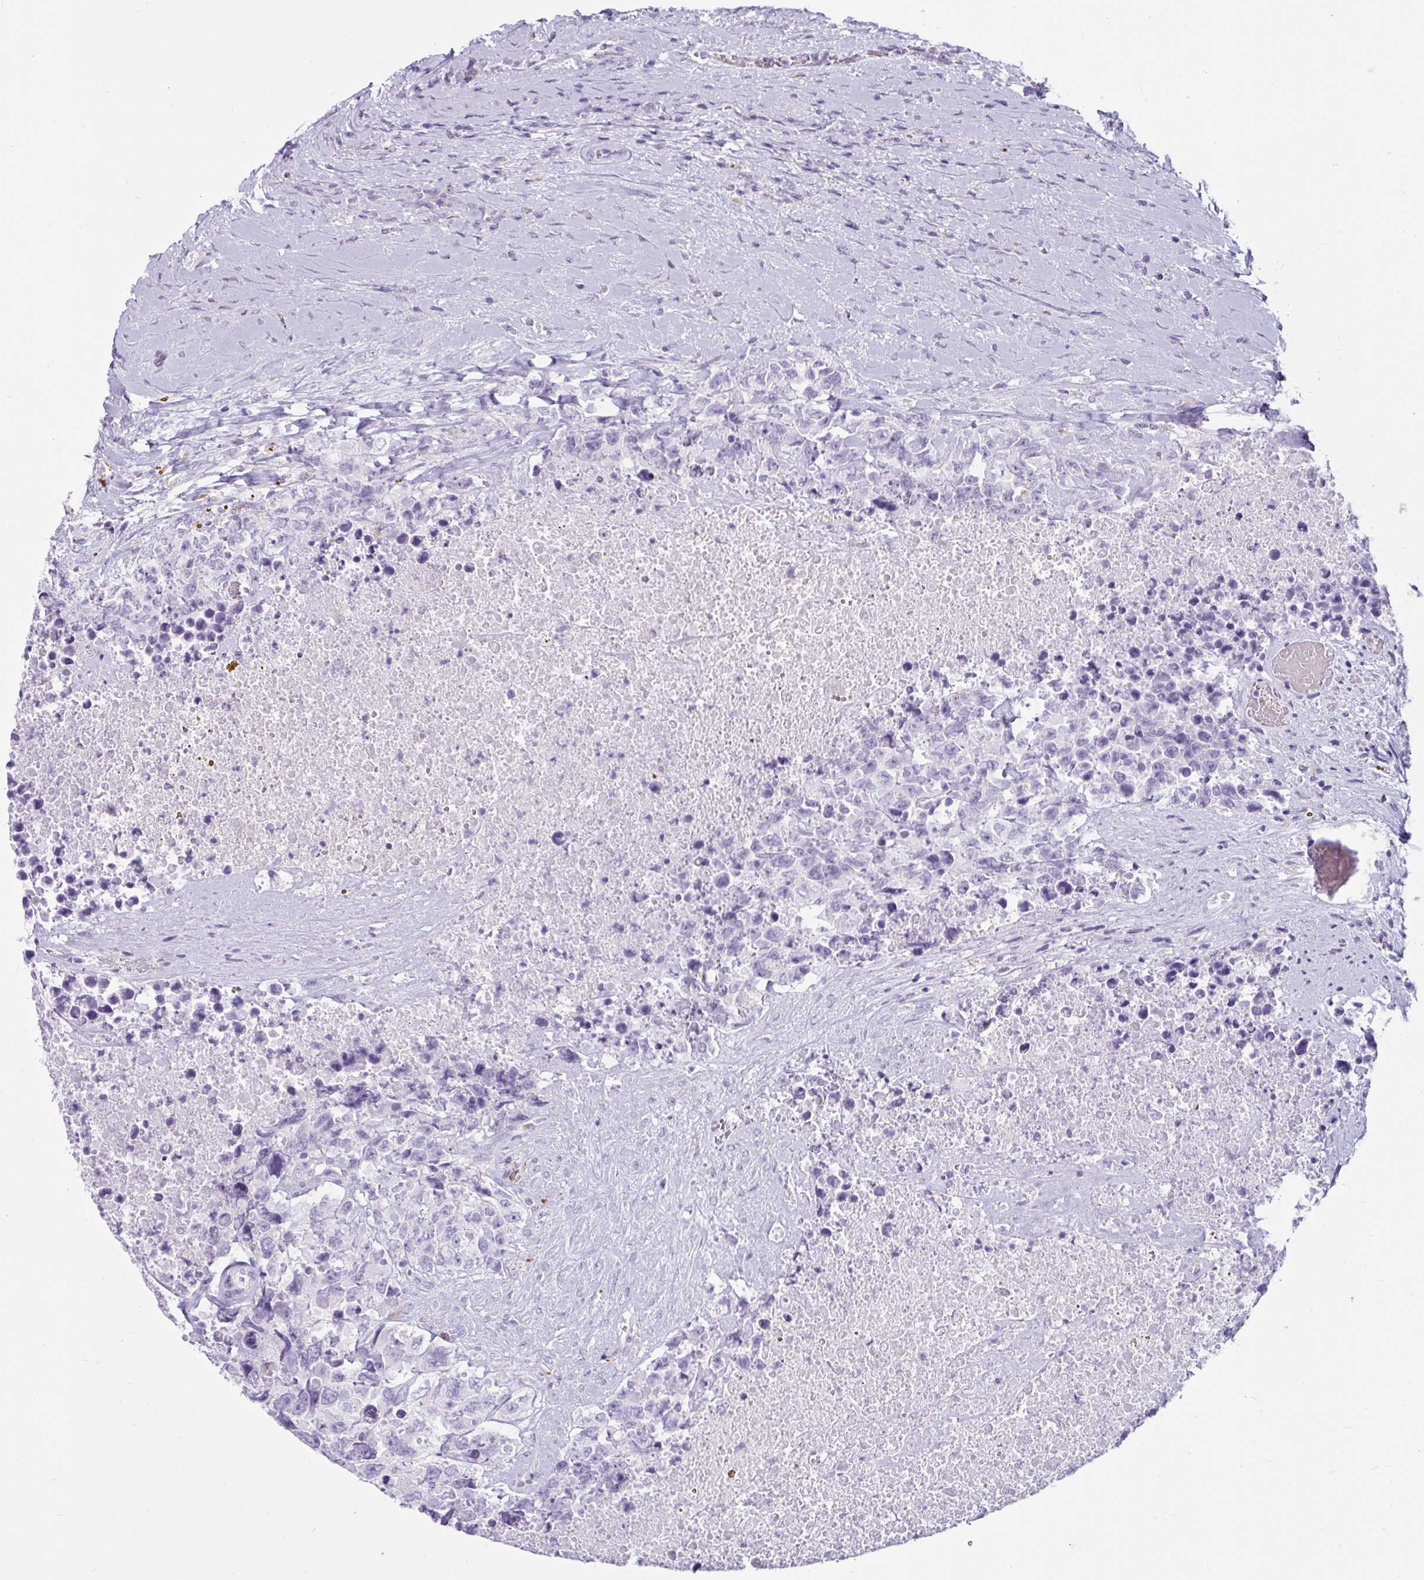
{"staining": {"intensity": "negative", "quantity": "none", "location": "none"}, "tissue": "testis cancer", "cell_type": "Tumor cells", "image_type": "cancer", "snomed": [{"axis": "morphology", "description": "Carcinoma, Embryonal, NOS"}, {"axis": "topography", "description": "Testis"}], "caption": "Immunohistochemistry of testis cancer (embryonal carcinoma) demonstrates no staining in tumor cells.", "gene": "CTSZ", "patient": {"sex": "male", "age": 24}}